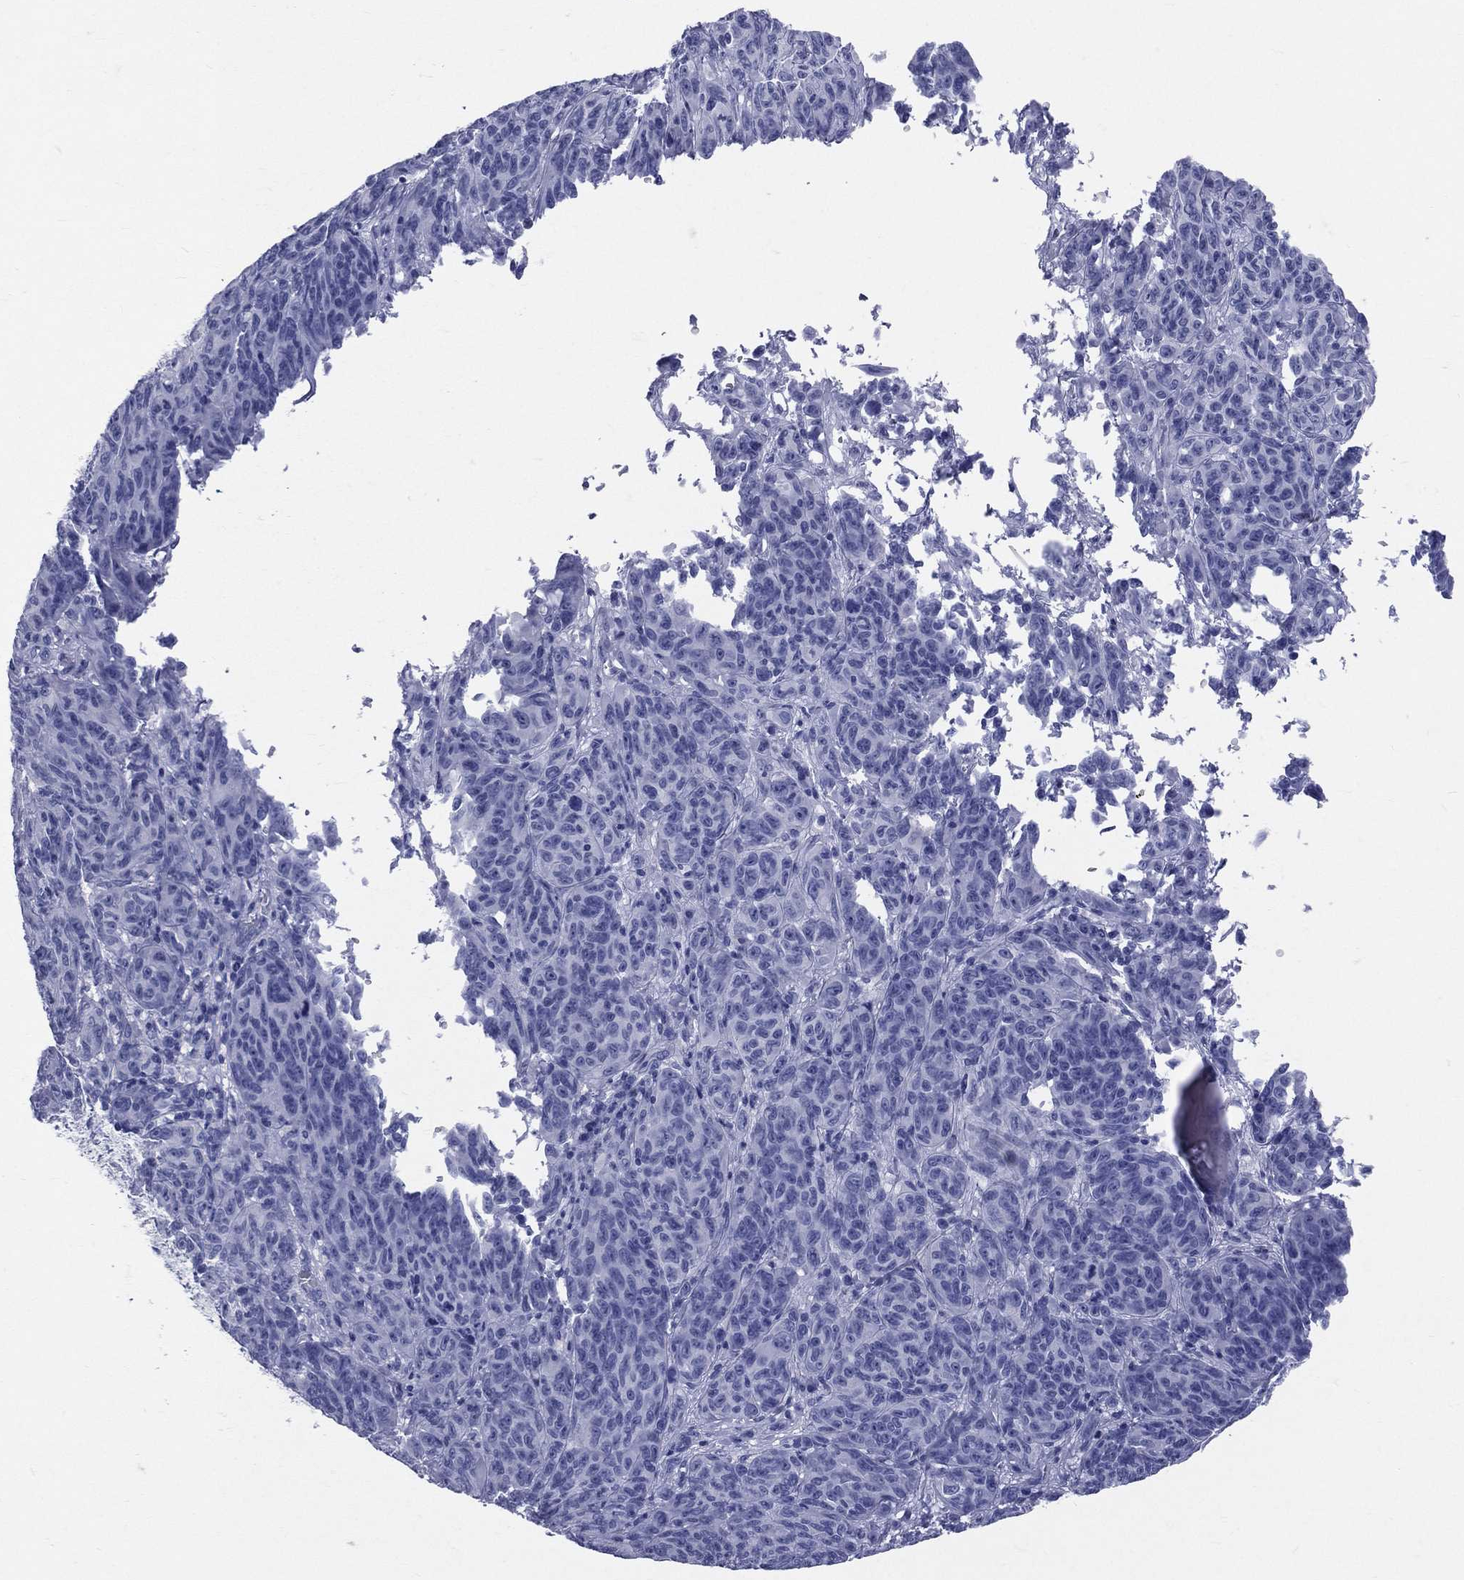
{"staining": {"intensity": "negative", "quantity": "none", "location": "none"}, "tissue": "melanoma", "cell_type": "Tumor cells", "image_type": "cancer", "snomed": [{"axis": "morphology", "description": "Malignant melanoma, NOS"}, {"axis": "topography", "description": "Vulva, labia, clitoris and Bartholin´s gland, NO"}], "caption": "There is no significant expression in tumor cells of malignant melanoma.", "gene": "CYLC1", "patient": {"sex": "female", "age": 75}}